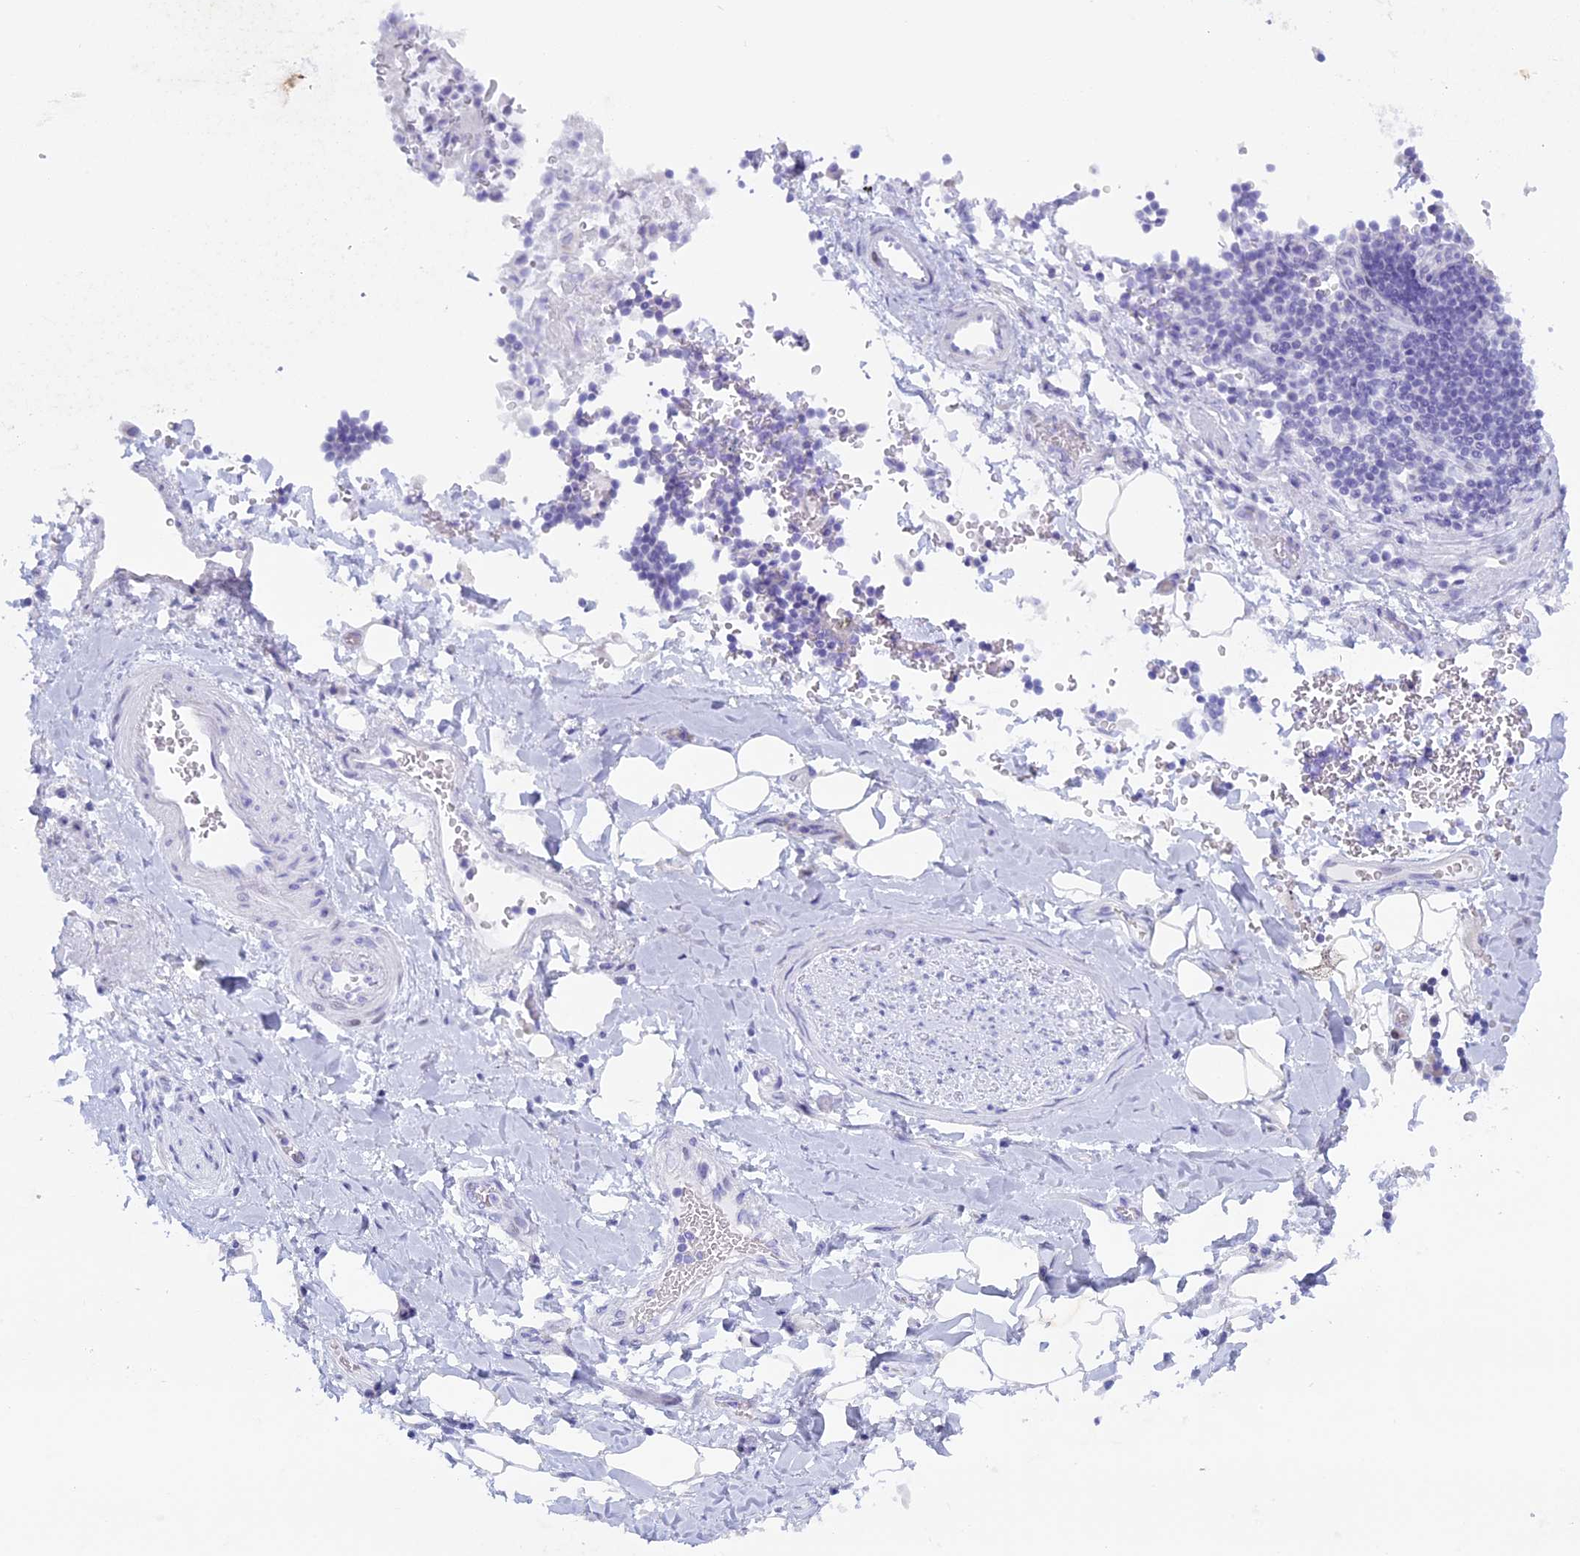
{"staining": {"intensity": "negative", "quantity": "none", "location": "none"}, "tissue": "adipose tissue", "cell_type": "Adipocytes", "image_type": "normal", "snomed": [{"axis": "morphology", "description": "Normal tissue, NOS"}, {"axis": "topography", "description": "Lymph node"}, {"axis": "topography", "description": "Cartilage tissue"}, {"axis": "topography", "description": "Bronchus"}], "caption": "Immunohistochemical staining of unremarkable adipose tissue shows no significant expression in adipocytes.", "gene": "KCTD21", "patient": {"sex": "male", "age": 63}}